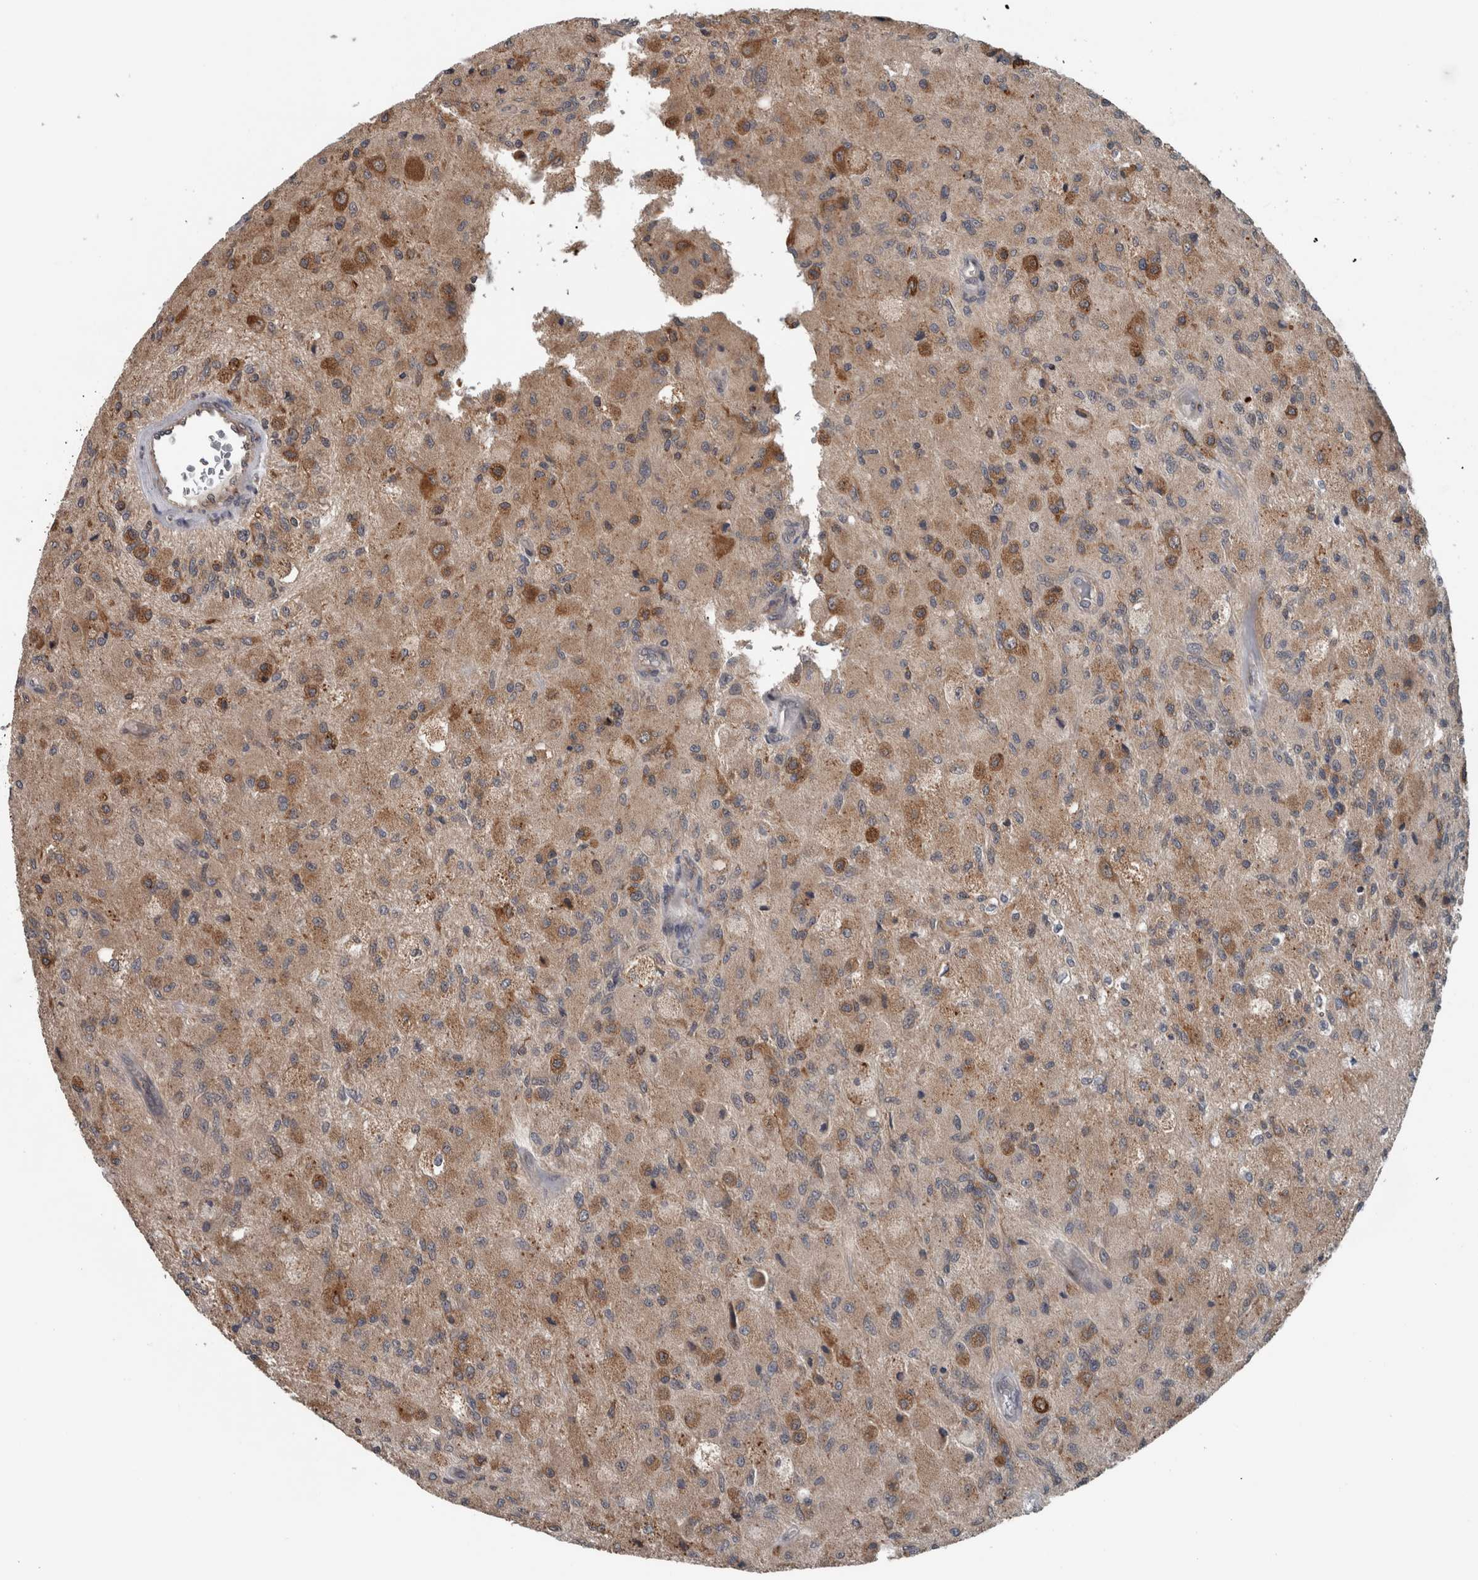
{"staining": {"intensity": "moderate", "quantity": ">75%", "location": "cytoplasmic/membranous"}, "tissue": "glioma", "cell_type": "Tumor cells", "image_type": "cancer", "snomed": [{"axis": "morphology", "description": "Normal tissue, NOS"}, {"axis": "morphology", "description": "Glioma, malignant, High grade"}, {"axis": "topography", "description": "Cerebral cortex"}], "caption": "Brown immunohistochemical staining in glioma shows moderate cytoplasmic/membranous staining in approximately >75% of tumor cells.", "gene": "ENY2", "patient": {"sex": "male", "age": 77}}